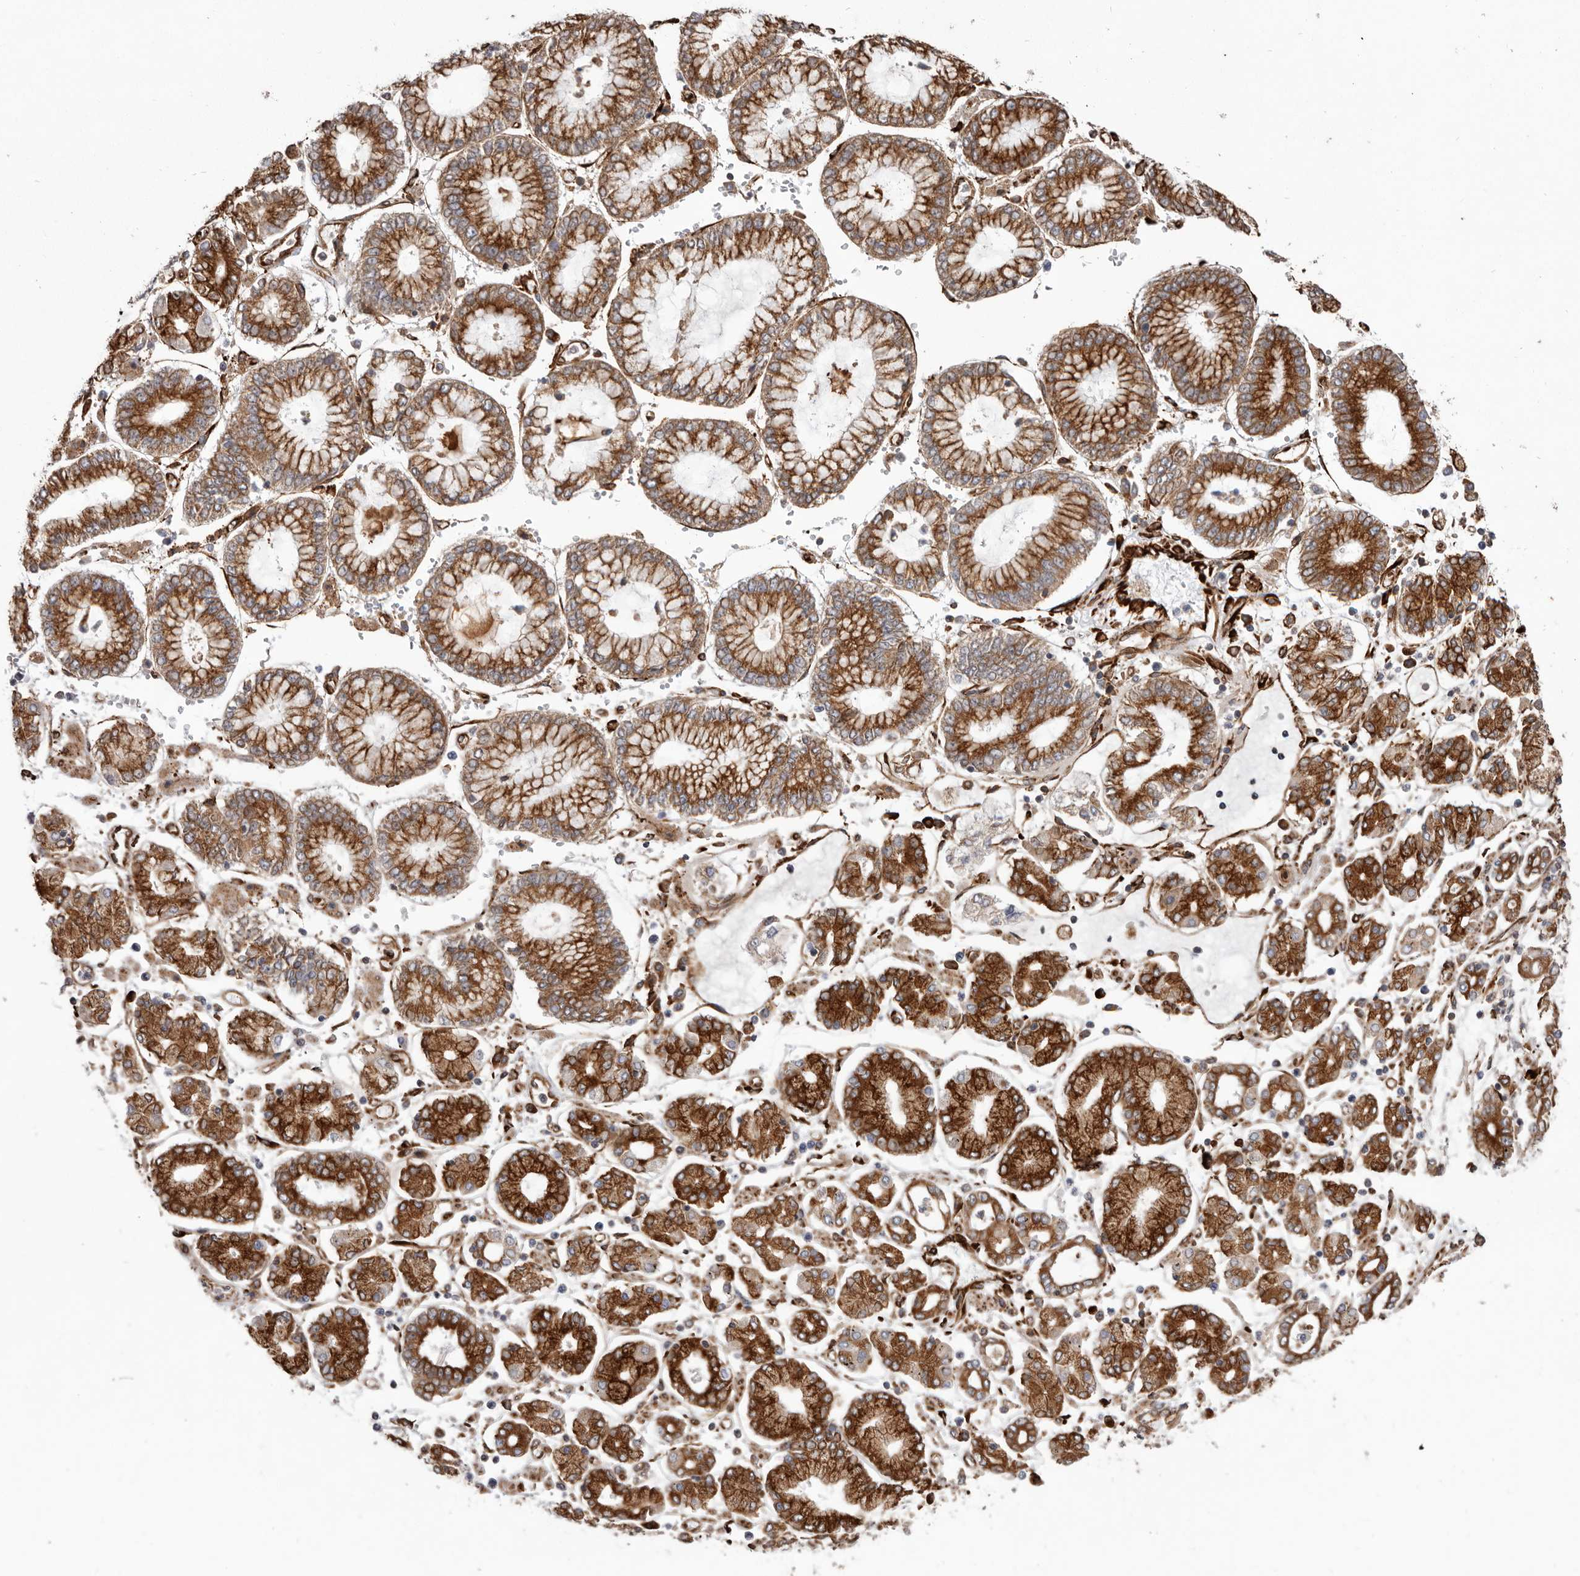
{"staining": {"intensity": "strong", "quantity": ">75%", "location": "cytoplasmic/membranous"}, "tissue": "stomach cancer", "cell_type": "Tumor cells", "image_type": "cancer", "snomed": [{"axis": "morphology", "description": "Adenocarcinoma, NOS"}, {"axis": "topography", "description": "Stomach"}], "caption": "Immunohistochemical staining of stomach adenocarcinoma exhibits strong cytoplasmic/membranous protein expression in about >75% of tumor cells.", "gene": "WDTC1", "patient": {"sex": "male", "age": 76}}